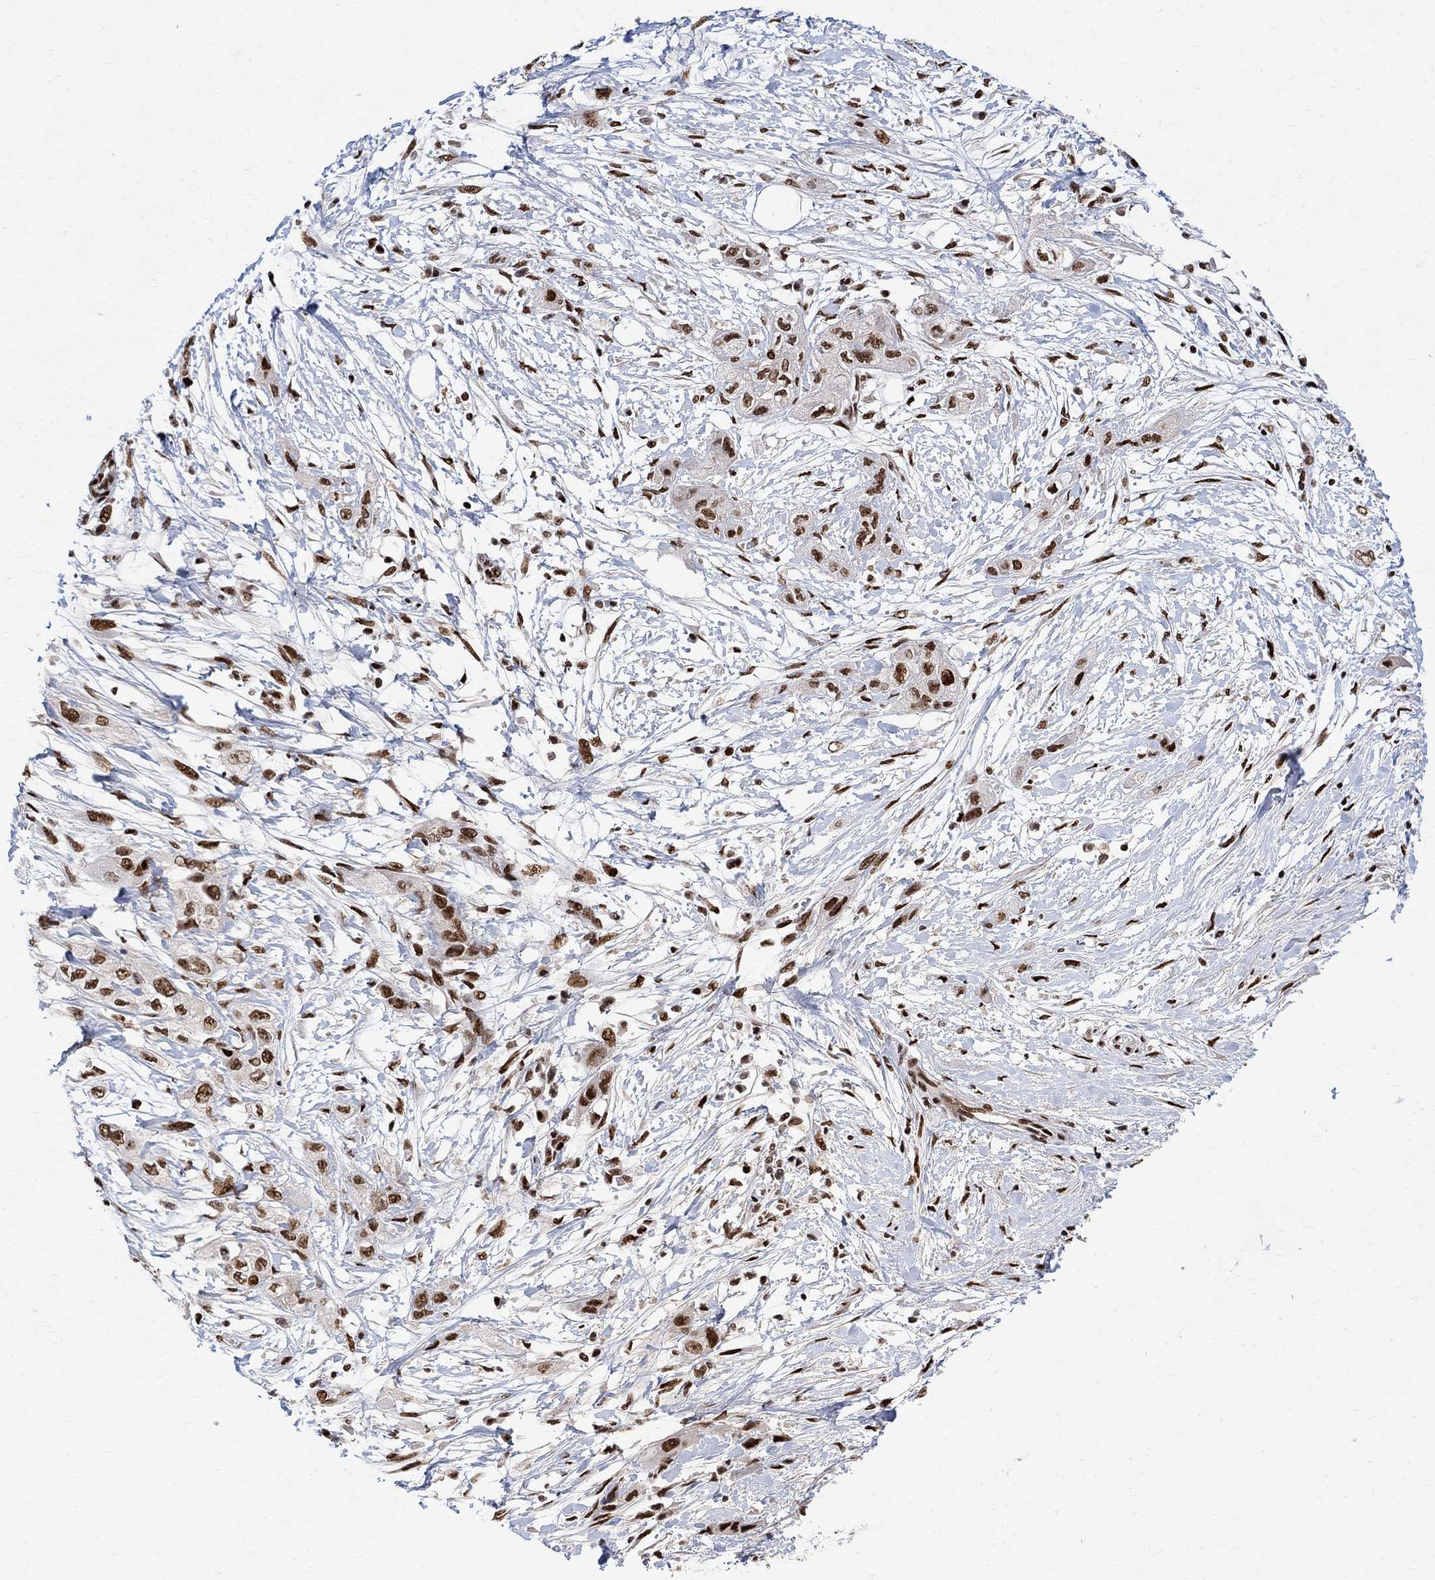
{"staining": {"intensity": "strong", "quantity": ">75%", "location": "nuclear"}, "tissue": "pancreatic cancer", "cell_type": "Tumor cells", "image_type": "cancer", "snomed": [{"axis": "morphology", "description": "Adenocarcinoma, NOS"}, {"axis": "topography", "description": "Pancreas"}], "caption": "Pancreatic cancer stained with a brown dye demonstrates strong nuclear positive staining in about >75% of tumor cells.", "gene": "E4F1", "patient": {"sex": "male", "age": 72}}